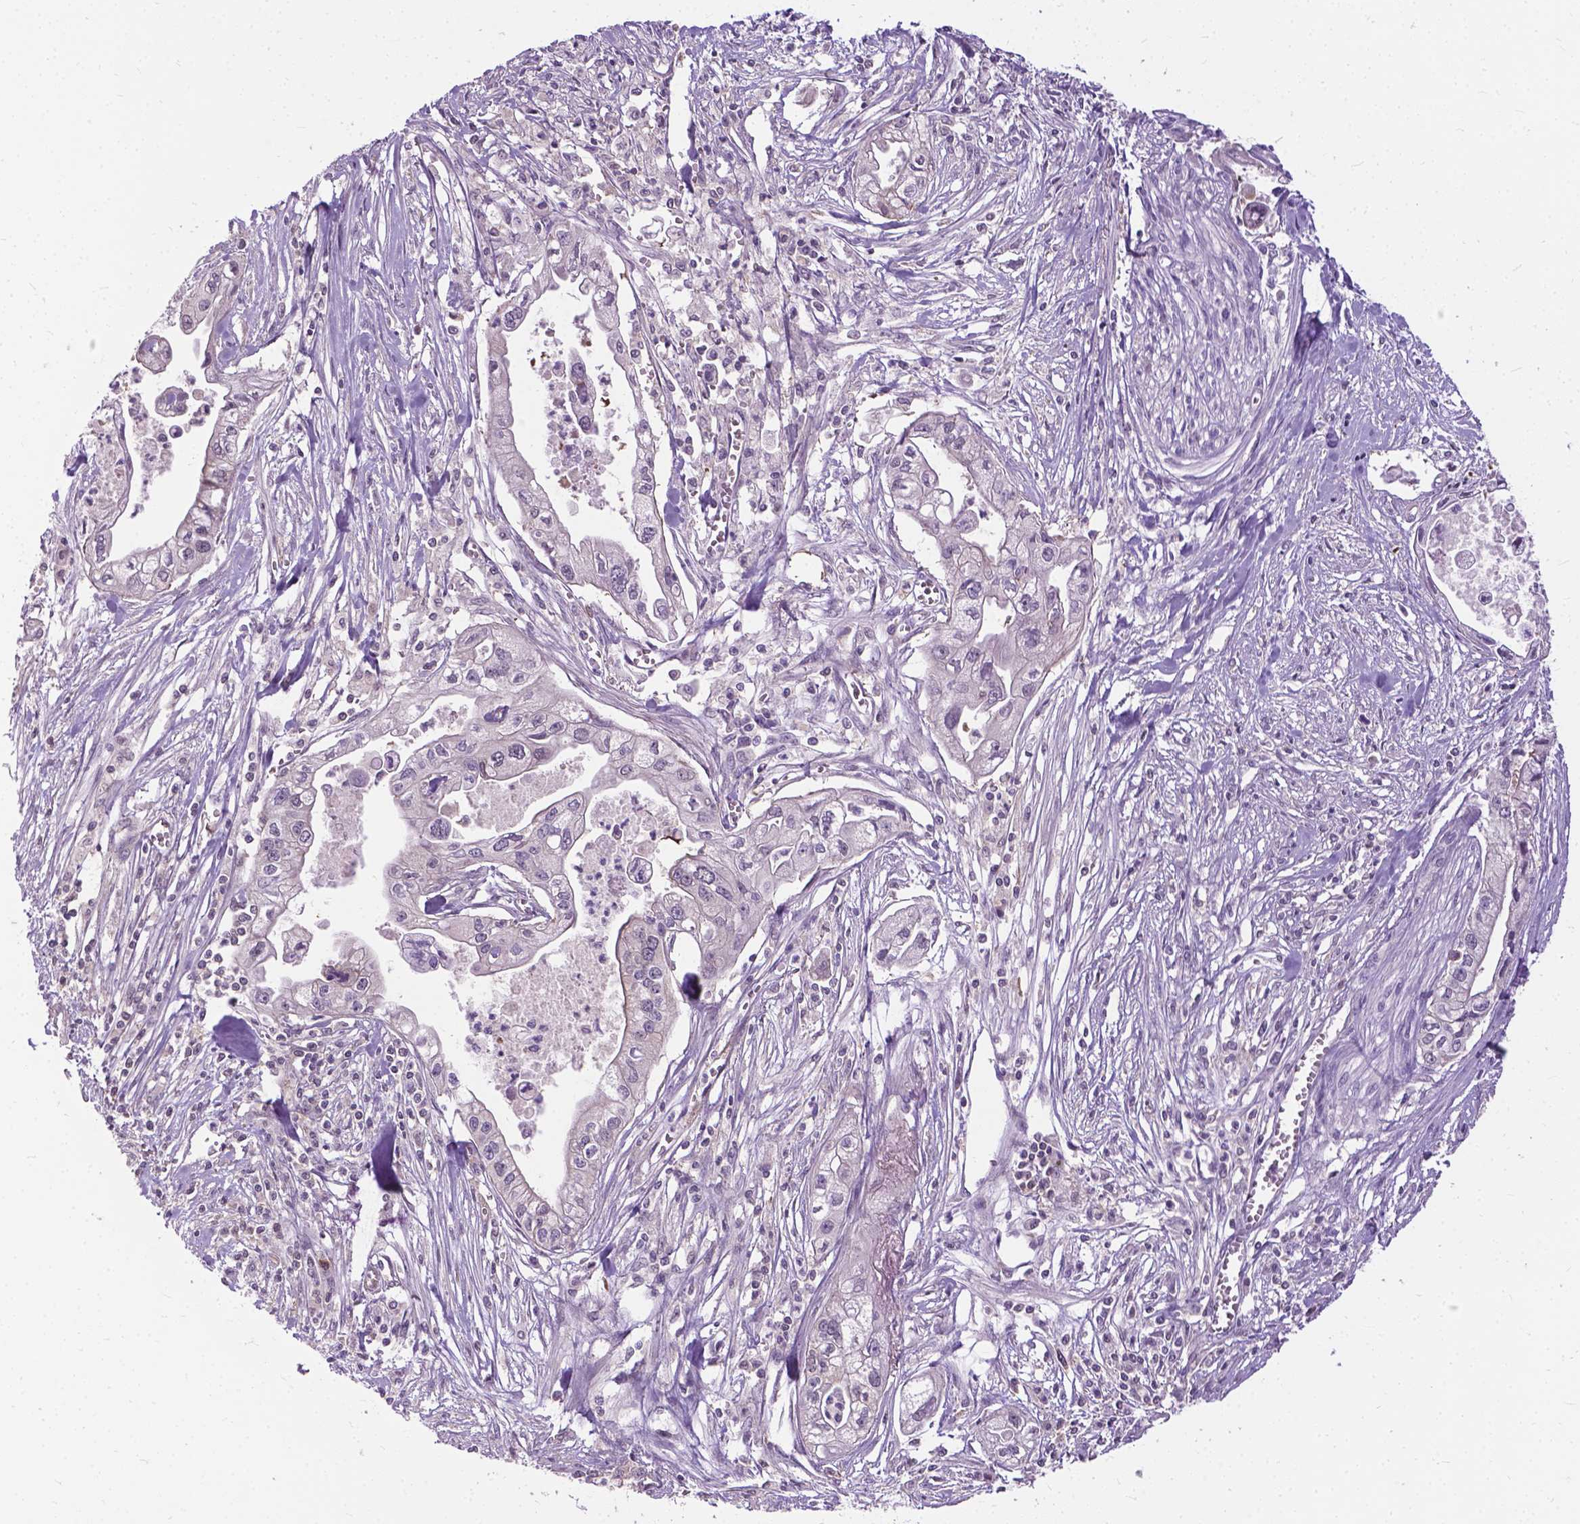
{"staining": {"intensity": "negative", "quantity": "none", "location": "none"}, "tissue": "pancreatic cancer", "cell_type": "Tumor cells", "image_type": "cancer", "snomed": [{"axis": "morphology", "description": "Adenocarcinoma, NOS"}, {"axis": "topography", "description": "Pancreas"}], "caption": "This micrograph is of pancreatic adenocarcinoma stained with immunohistochemistry to label a protein in brown with the nuclei are counter-stained blue. There is no staining in tumor cells.", "gene": "JAK3", "patient": {"sex": "male", "age": 70}}